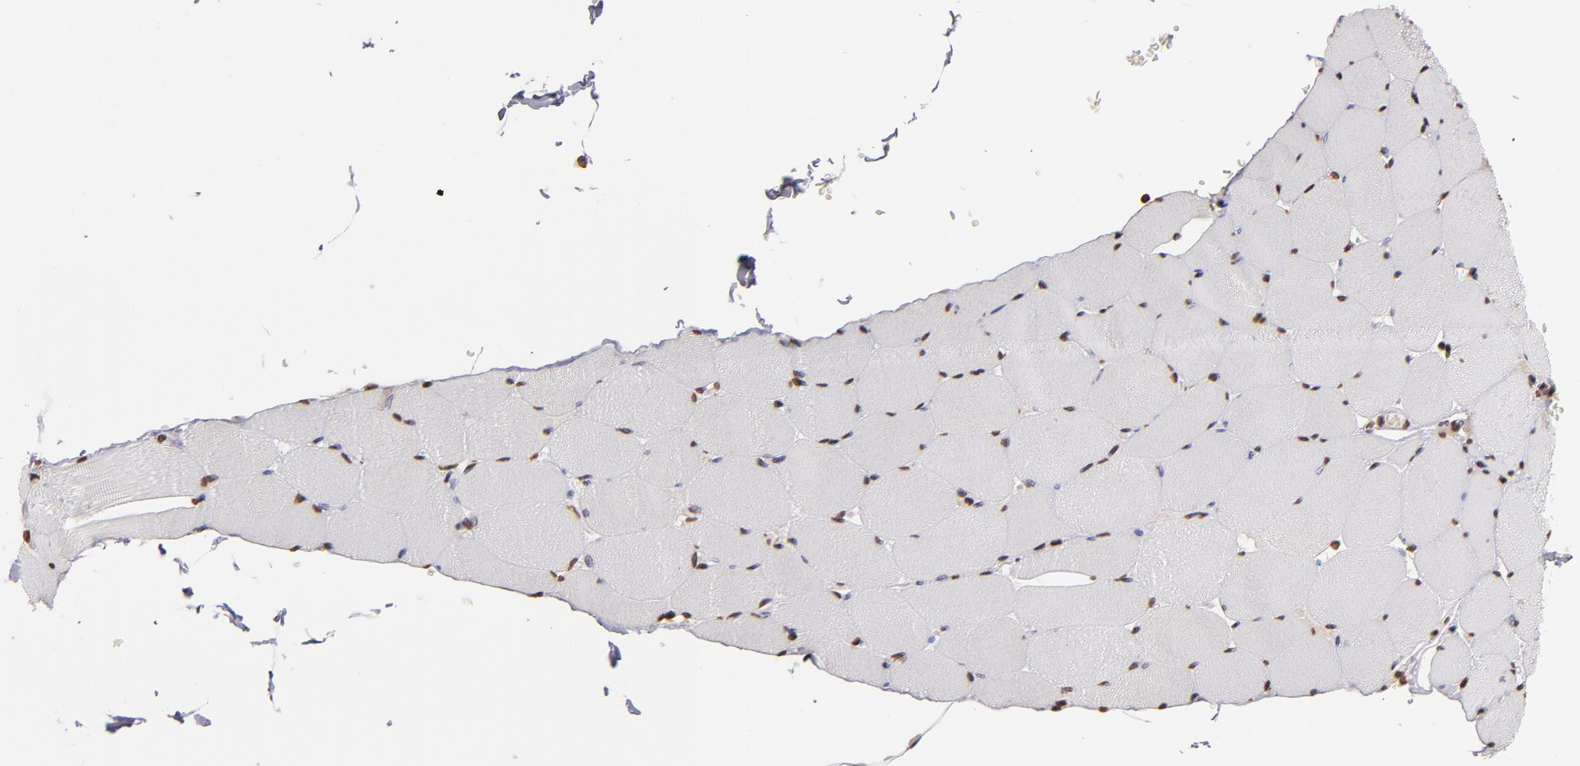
{"staining": {"intensity": "weak", "quantity": "25%-75%", "location": "nuclear"}, "tissue": "skeletal muscle", "cell_type": "Myocytes", "image_type": "normal", "snomed": [{"axis": "morphology", "description": "Normal tissue, NOS"}, {"axis": "topography", "description": "Skeletal muscle"}], "caption": "DAB immunohistochemical staining of unremarkable skeletal muscle reveals weak nuclear protein staining in about 25%-75% of myocytes. The staining was performed using DAB (3,3'-diaminobenzidine) to visualize the protein expression in brown, while the nuclei were stained in blue with hematoxylin (Magnification: 20x).", "gene": "LBX1", "patient": {"sex": "male", "age": 62}}